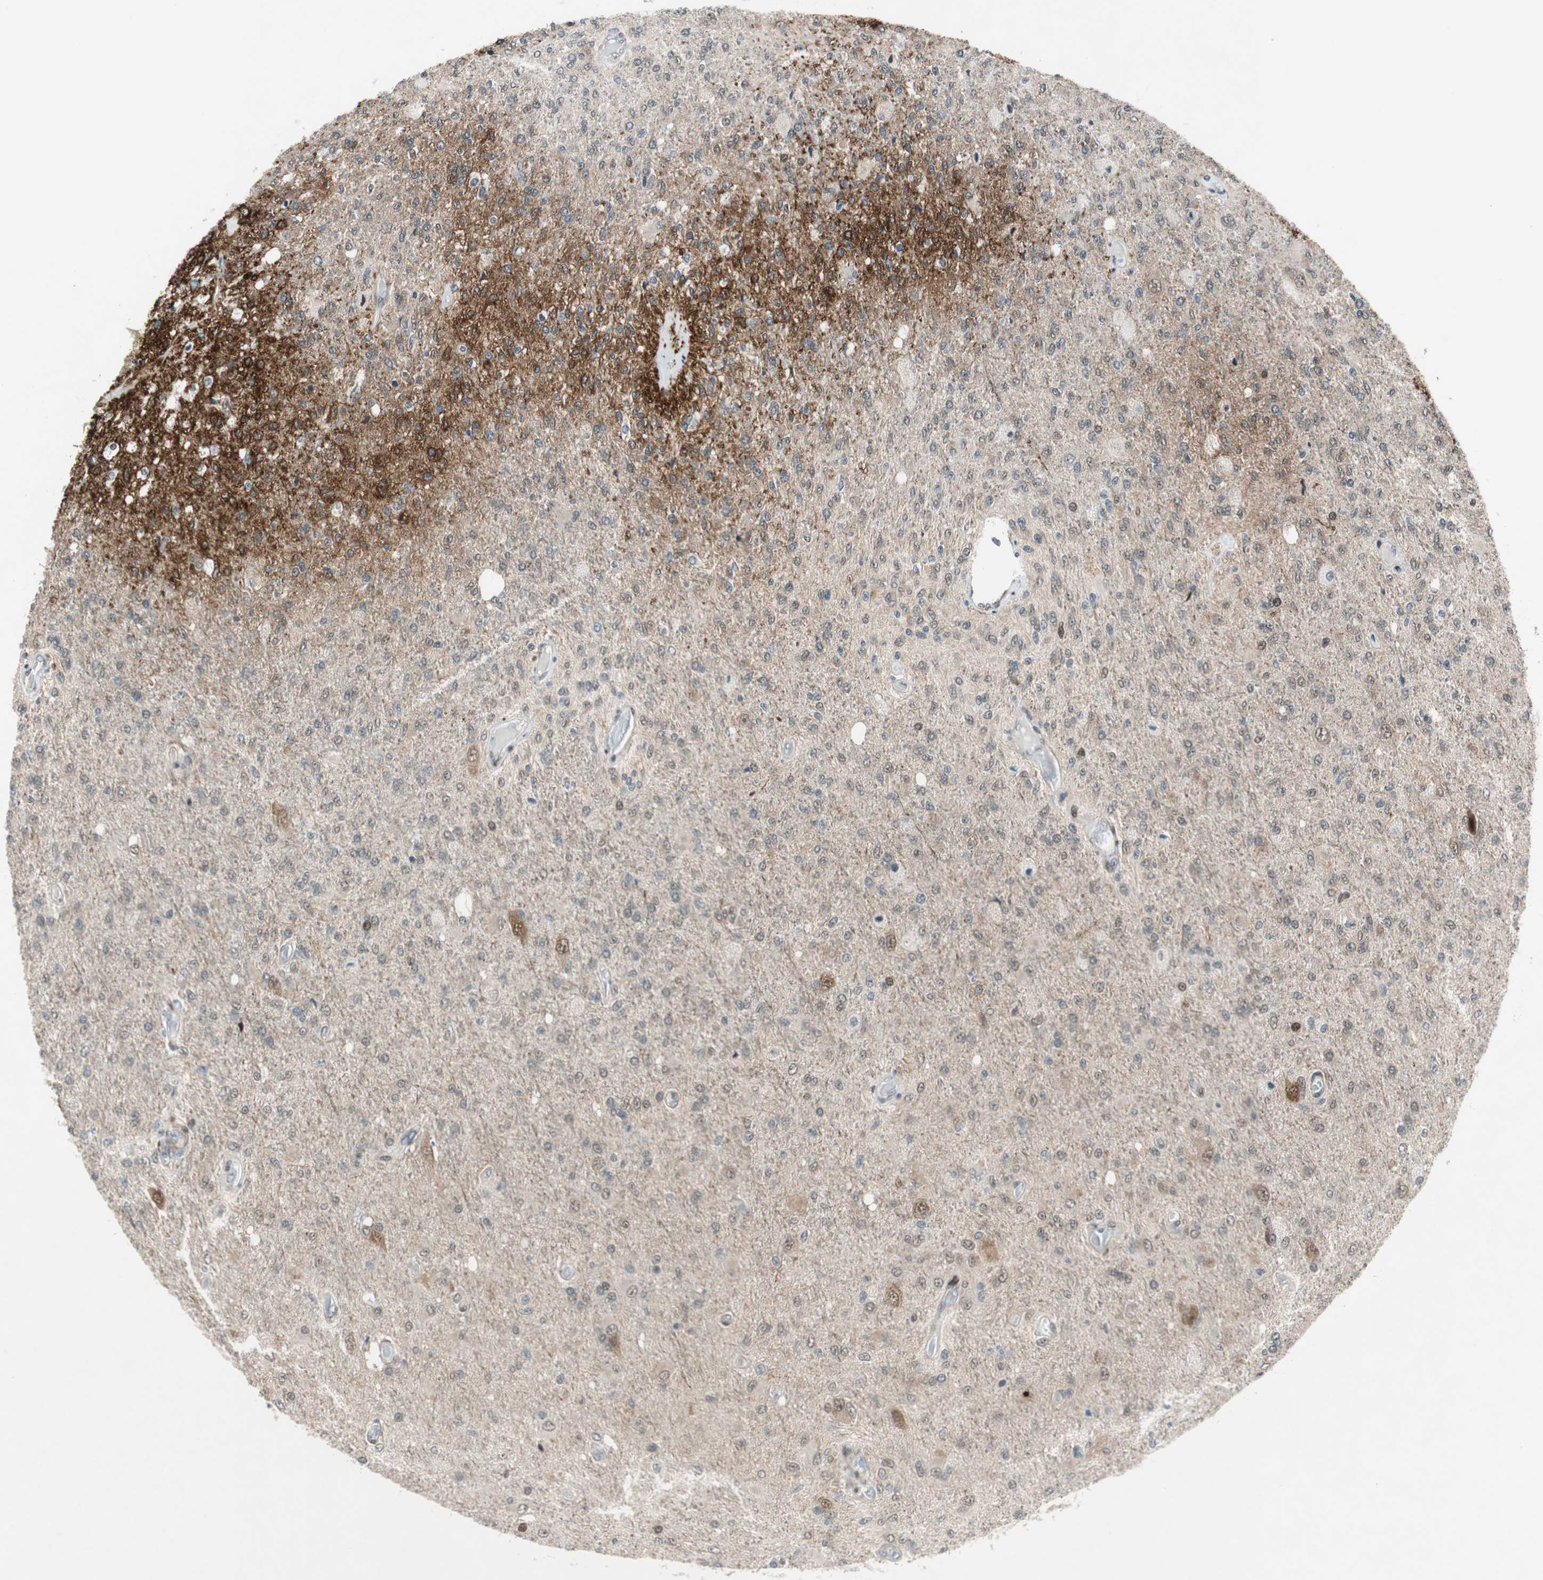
{"staining": {"intensity": "weak", "quantity": "<25%", "location": "nuclear"}, "tissue": "glioma", "cell_type": "Tumor cells", "image_type": "cancer", "snomed": [{"axis": "morphology", "description": "Normal tissue, NOS"}, {"axis": "morphology", "description": "Glioma, malignant, High grade"}, {"axis": "topography", "description": "Cerebral cortex"}], "caption": "A micrograph of glioma stained for a protein demonstrates no brown staining in tumor cells. (DAB immunohistochemistry (IHC) visualized using brightfield microscopy, high magnification).", "gene": "FBXO44", "patient": {"sex": "male", "age": 77}}